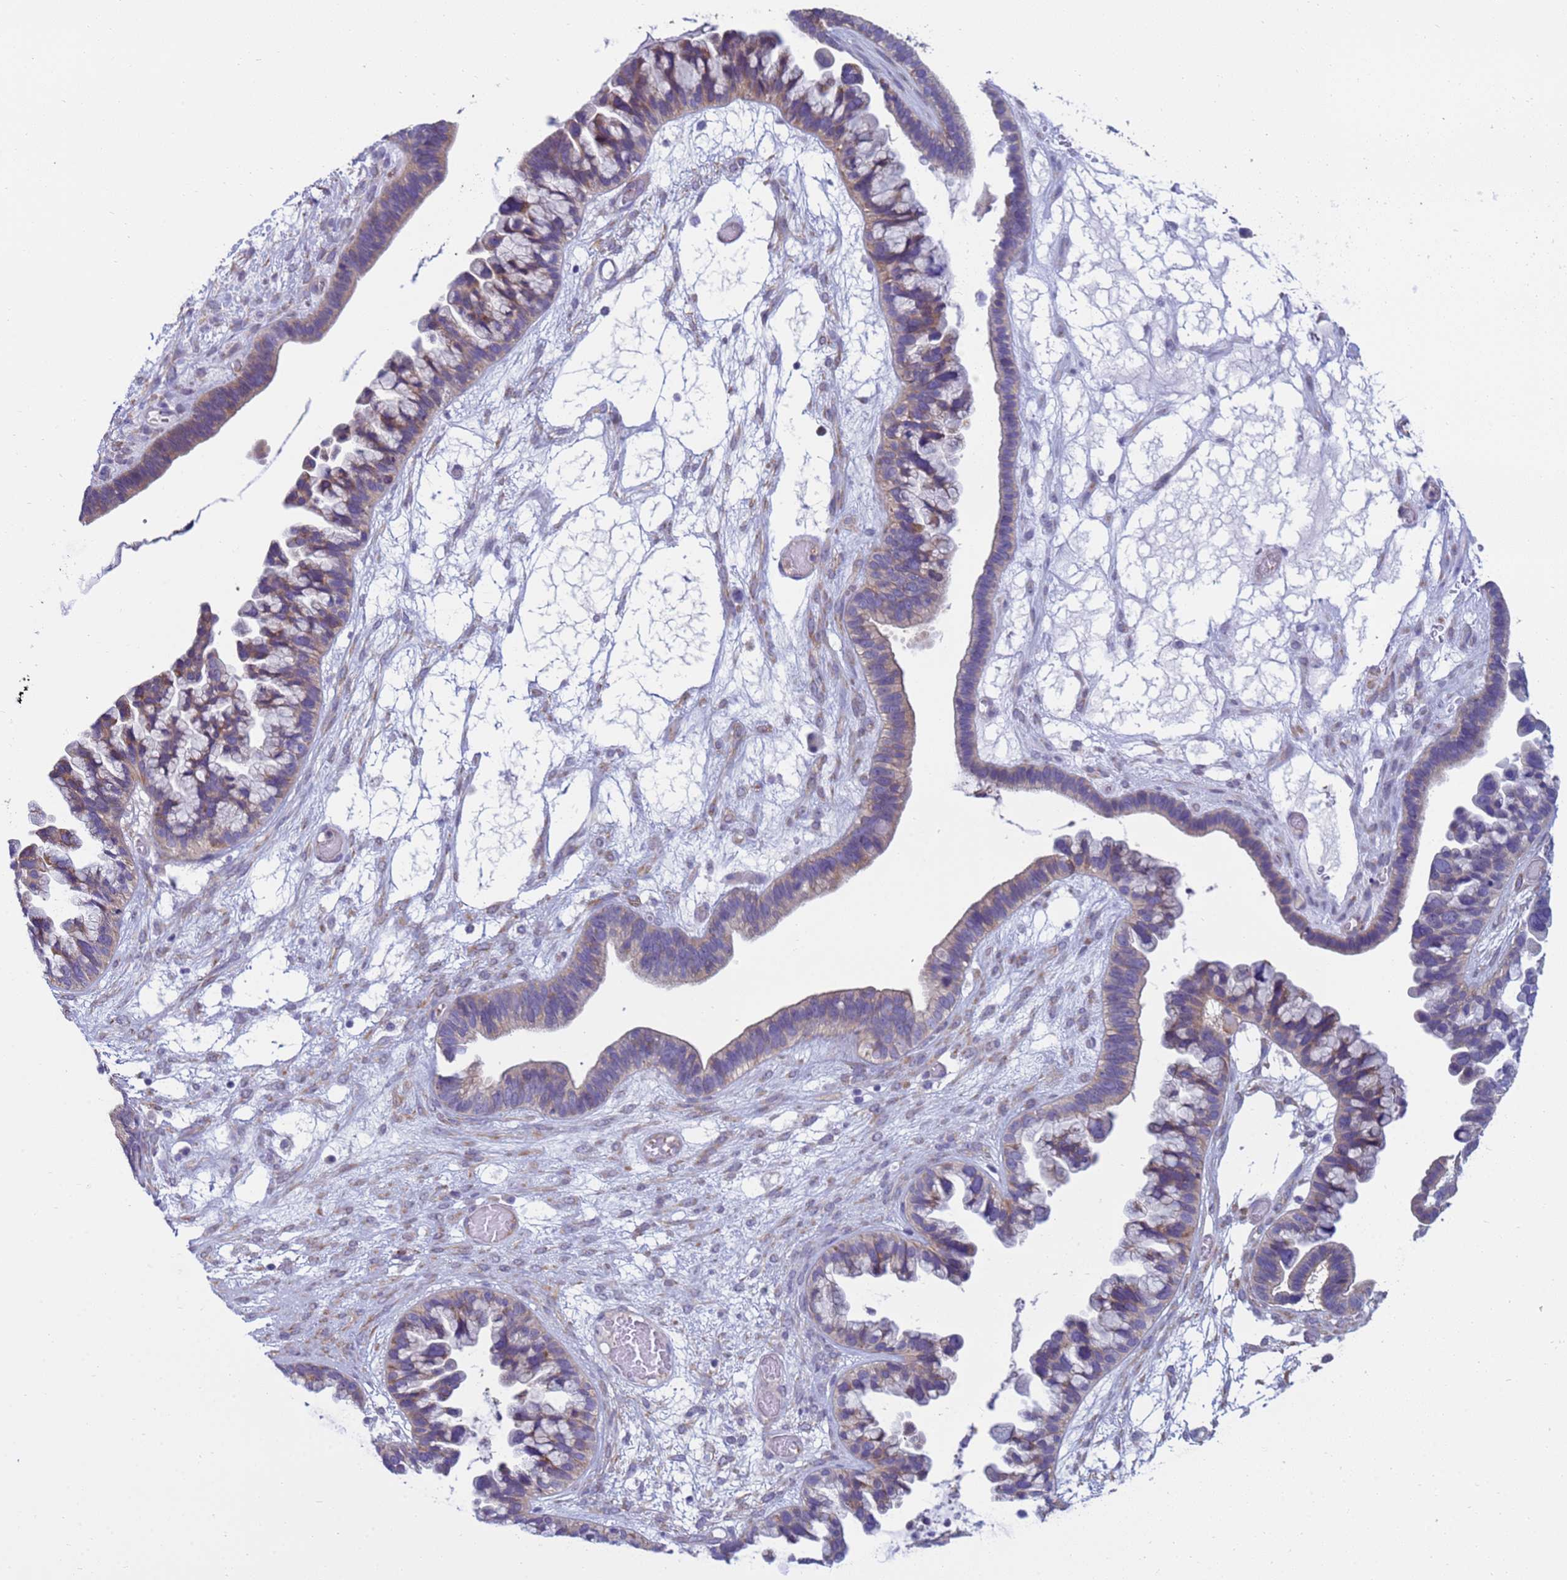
{"staining": {"intensity": "weak", "quantity": "25%-75%", "location": "cytoplasmic/membranous"}, "tissue": "ovarian cancer", "cell_type": "Tumor cells", "image_type": "cancer", "snomed": [{"axis": "morphology", "description": "Cystadenocarcinoma, serous, NOS"}, {"axis": "topography", "description": "Ovary"}], "caption": "Serous cystadenocarcinoma (ovarian) was stained to show a protein in brown. There is low levels of weak cytoplasmic/membranous positivity in approximately 25%-75% of tumor cells. (Brightfield microscopy of DAB IHC at high magnification).", "gene": "TRPC6", "patient": {"sex": "female", "age": 56}}